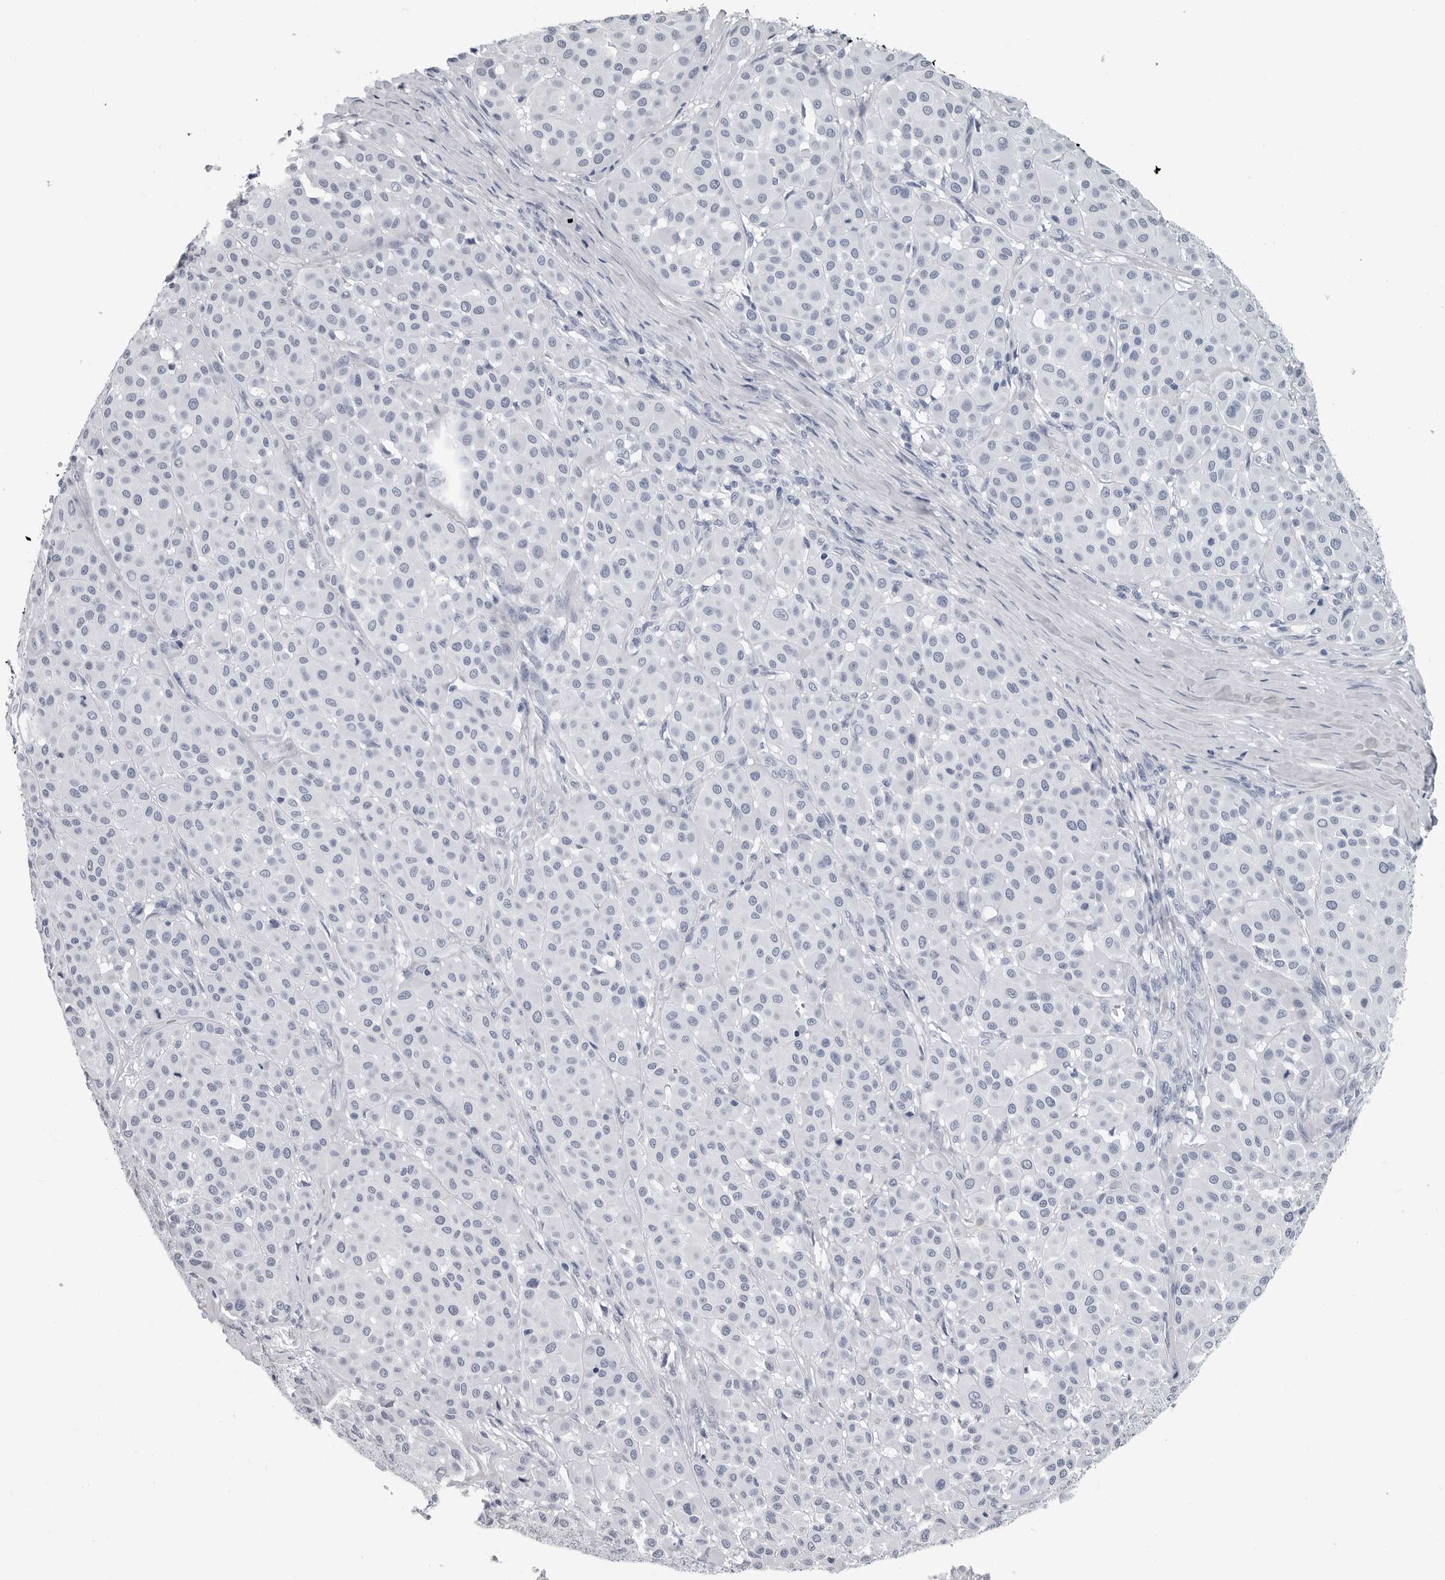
{"staining": {"intensity": "negative", "quantity": "none", "location": "none"}, "tissue": "melanoma", "cell_type": "Tumor cells", "image_type": "cancer", "snomed": [{"axis": "morphology", "description": "Malignant melanoma, Metastatic site"}, {"axis": "topography", "description": "Soft tissue"}], "caption": "Tumor cells are negative for brown protein staining in malignant melanoma (metastatic site).", "gene": "AMPD1", "patient": {"sex": "male", "age": 41}}